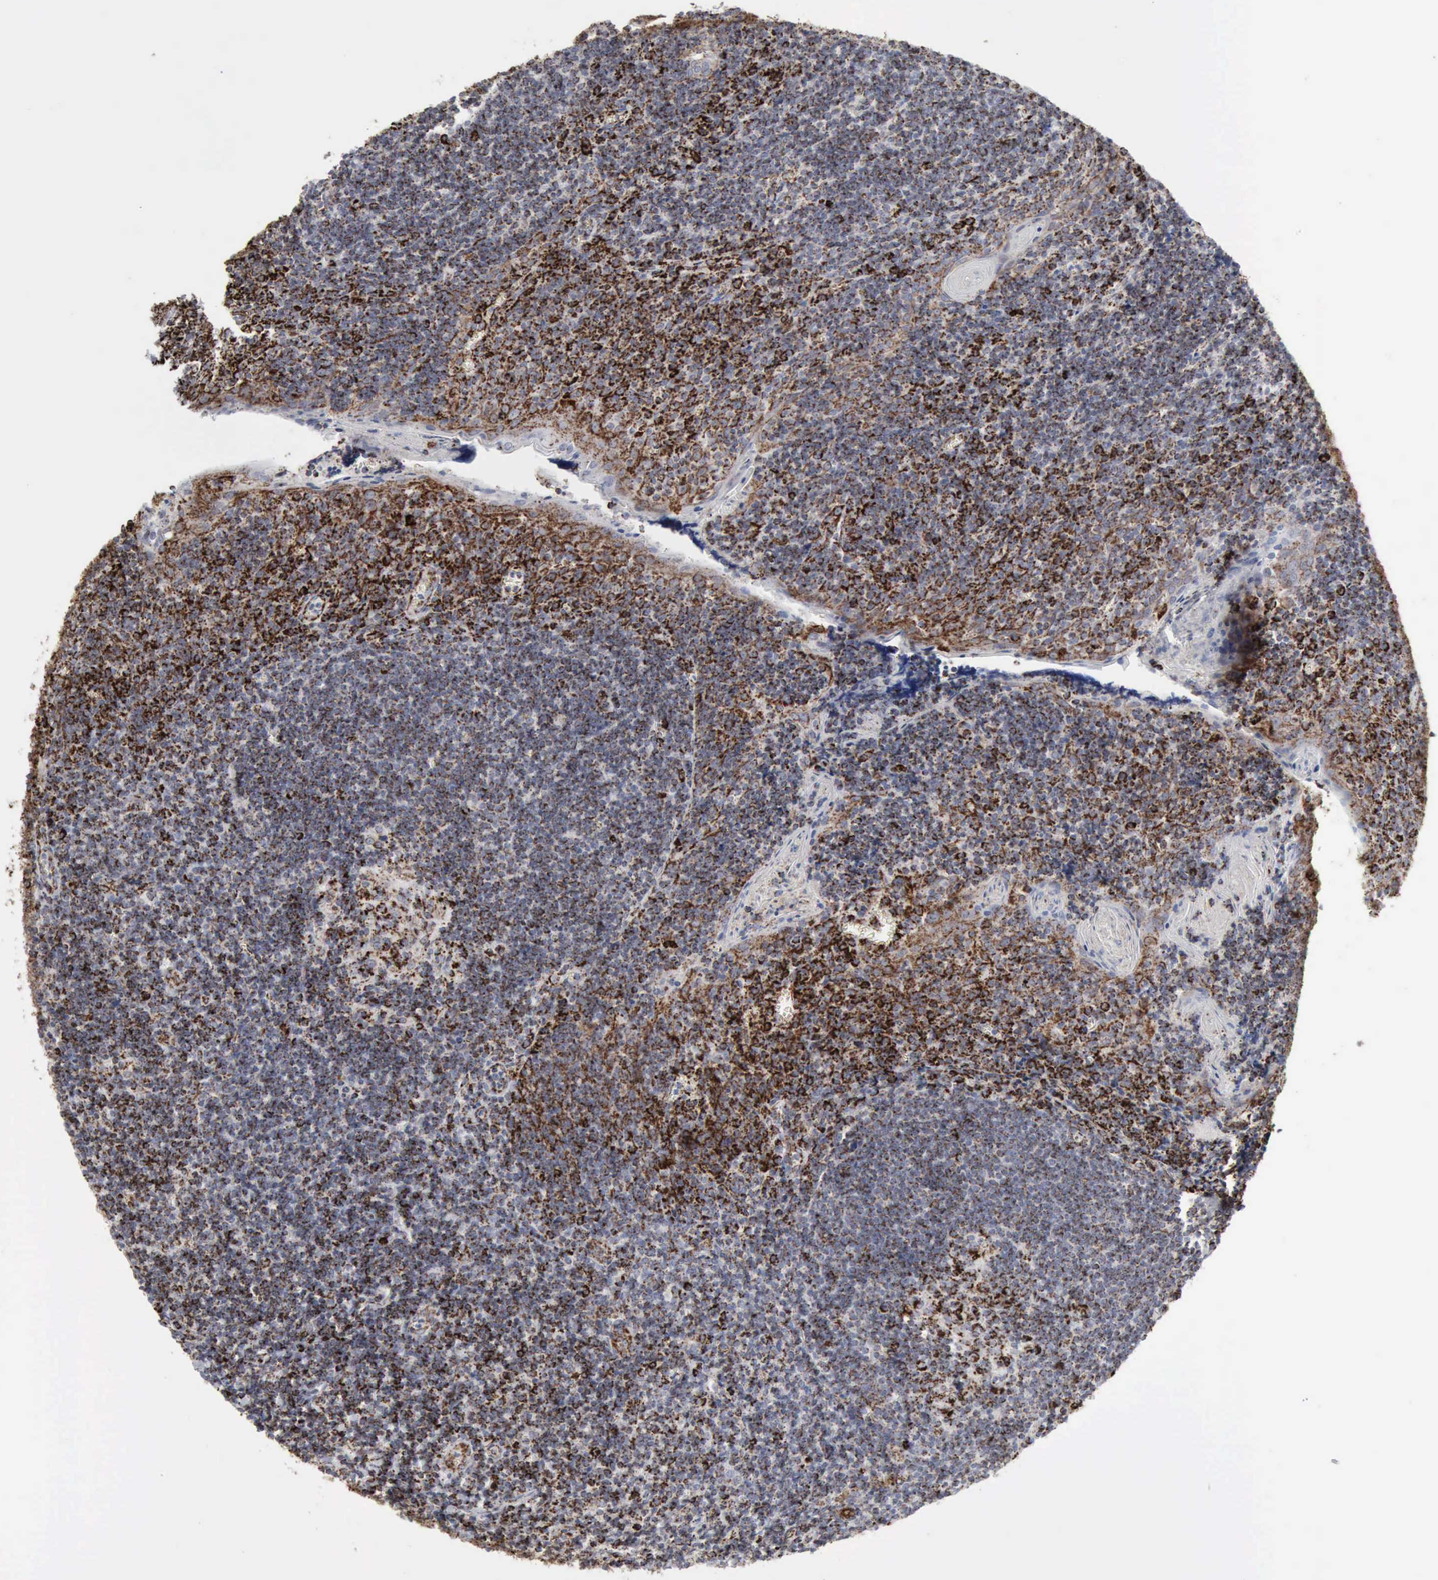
{"staining": {"intensity": "strong", "quantity": "25%-75%", "location": "cytoplasmic/membranous"}, "tissue": "tonsil", "cell_type": "Non-germinal center cells", "image_type": "normal", "snomed": [{"axis": "morphology", "description": "Normal tissue, NOS"}, {"axis": "topography", "description": "Tonsil"}], "caption": "Strong cytoplasmic/membranous positivity for a protein is seen in approximately 25%-75% of non-germinal center cells of normal tonsil using IHC.", "gene": "ACO2", "patient": {"sex": "male", "age": 20}}